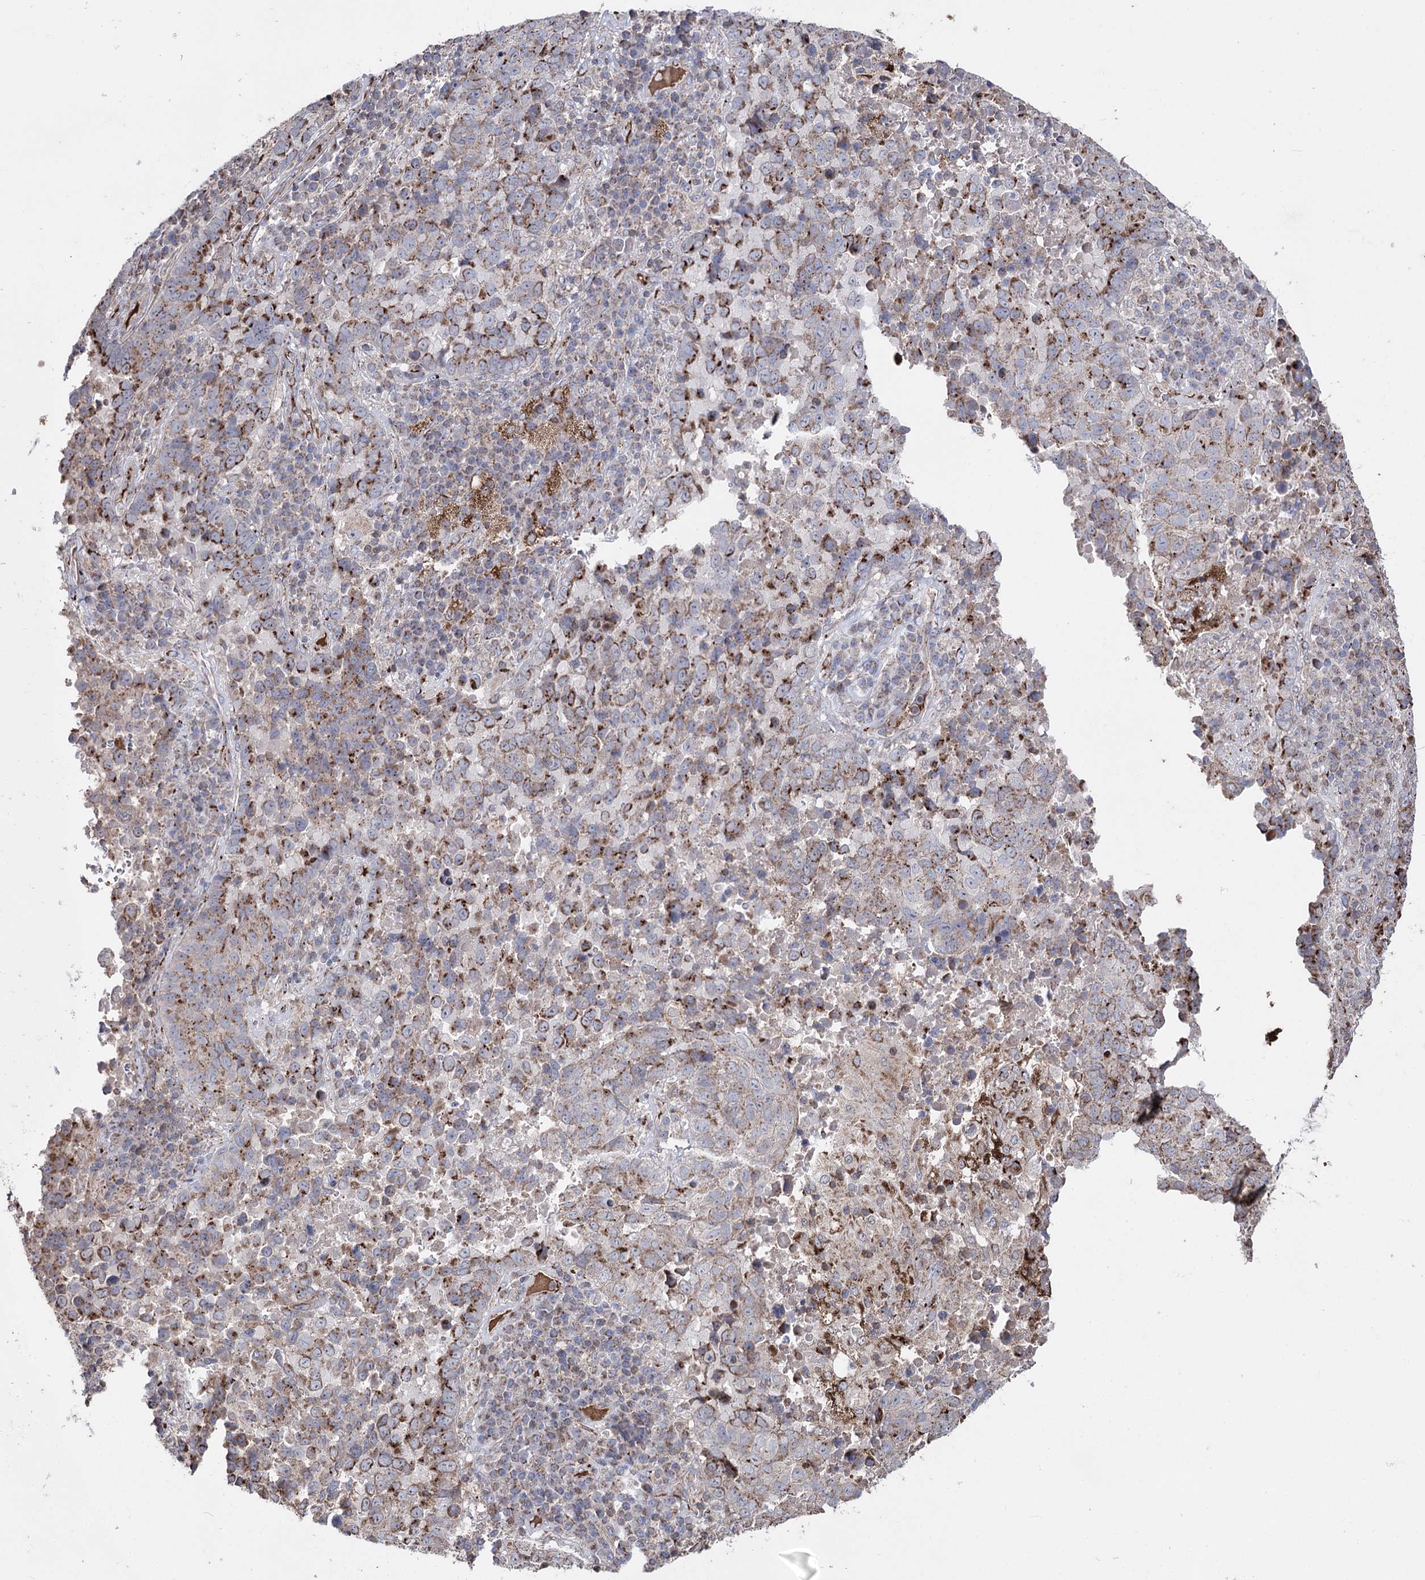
{"staining": {"intensity": "moderate", "quantity": "25%-75%", "location": "cytoplasmic/membranous"}, "tissue": "lung cancer", "cell_type": "Tumor cells", "image_type": "cancer", "snomed": [{"axis": "morphology", "description": "Squamous cell carcinoma, NOS"}, {"axis": "topography", "description": "Lung"}], "caption": "Human lung cancer (squamous cell carcinoma) stained for a protein (brown) shows moderate cytoplasmic/membranous positive expression in about 25%-75% of tumor cells.", "gene": "ARHGAP20", "patient": {"sex": "male", "age": 73}}